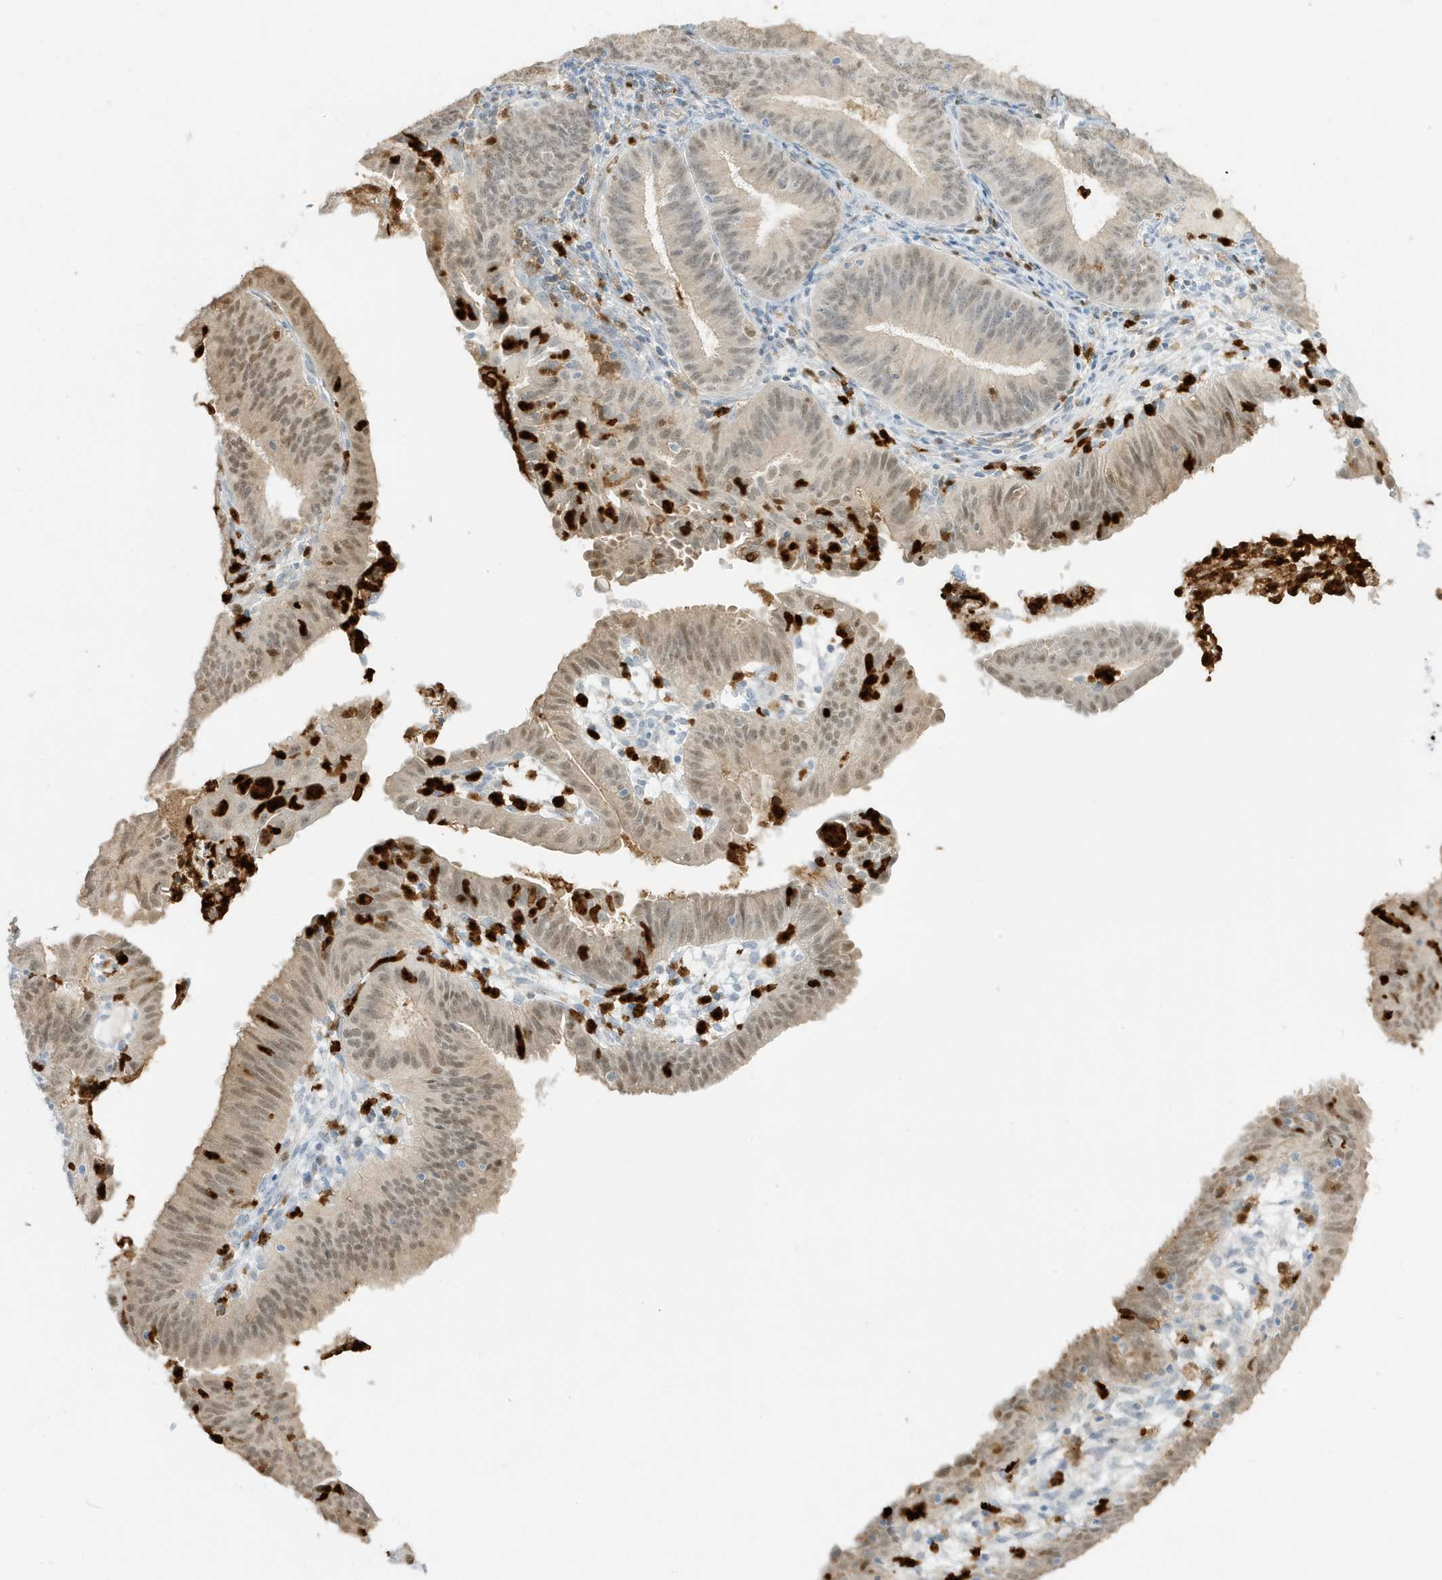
{"staining": {"intensity": "weak", "quantity": "25%-75%", "location": "nuclear"}, "tissue": "endometrial cancer", "cell_type": "Tumor cells", "image_type": "cancer", "snomed": [{"axis": "morphology", "description": "Adenocarcinoma, NOS"}, {"axis": "topography", "description": "Endometrium"}], "caption": "Adenocarcinoma (endometrial) was stained to show a protein in brown. There is low levels of weak nuclear positivity in approximately 25%-75% of tumor cells.", "gene": "GCA", "patient": {"sex": "female", "age": 51}}